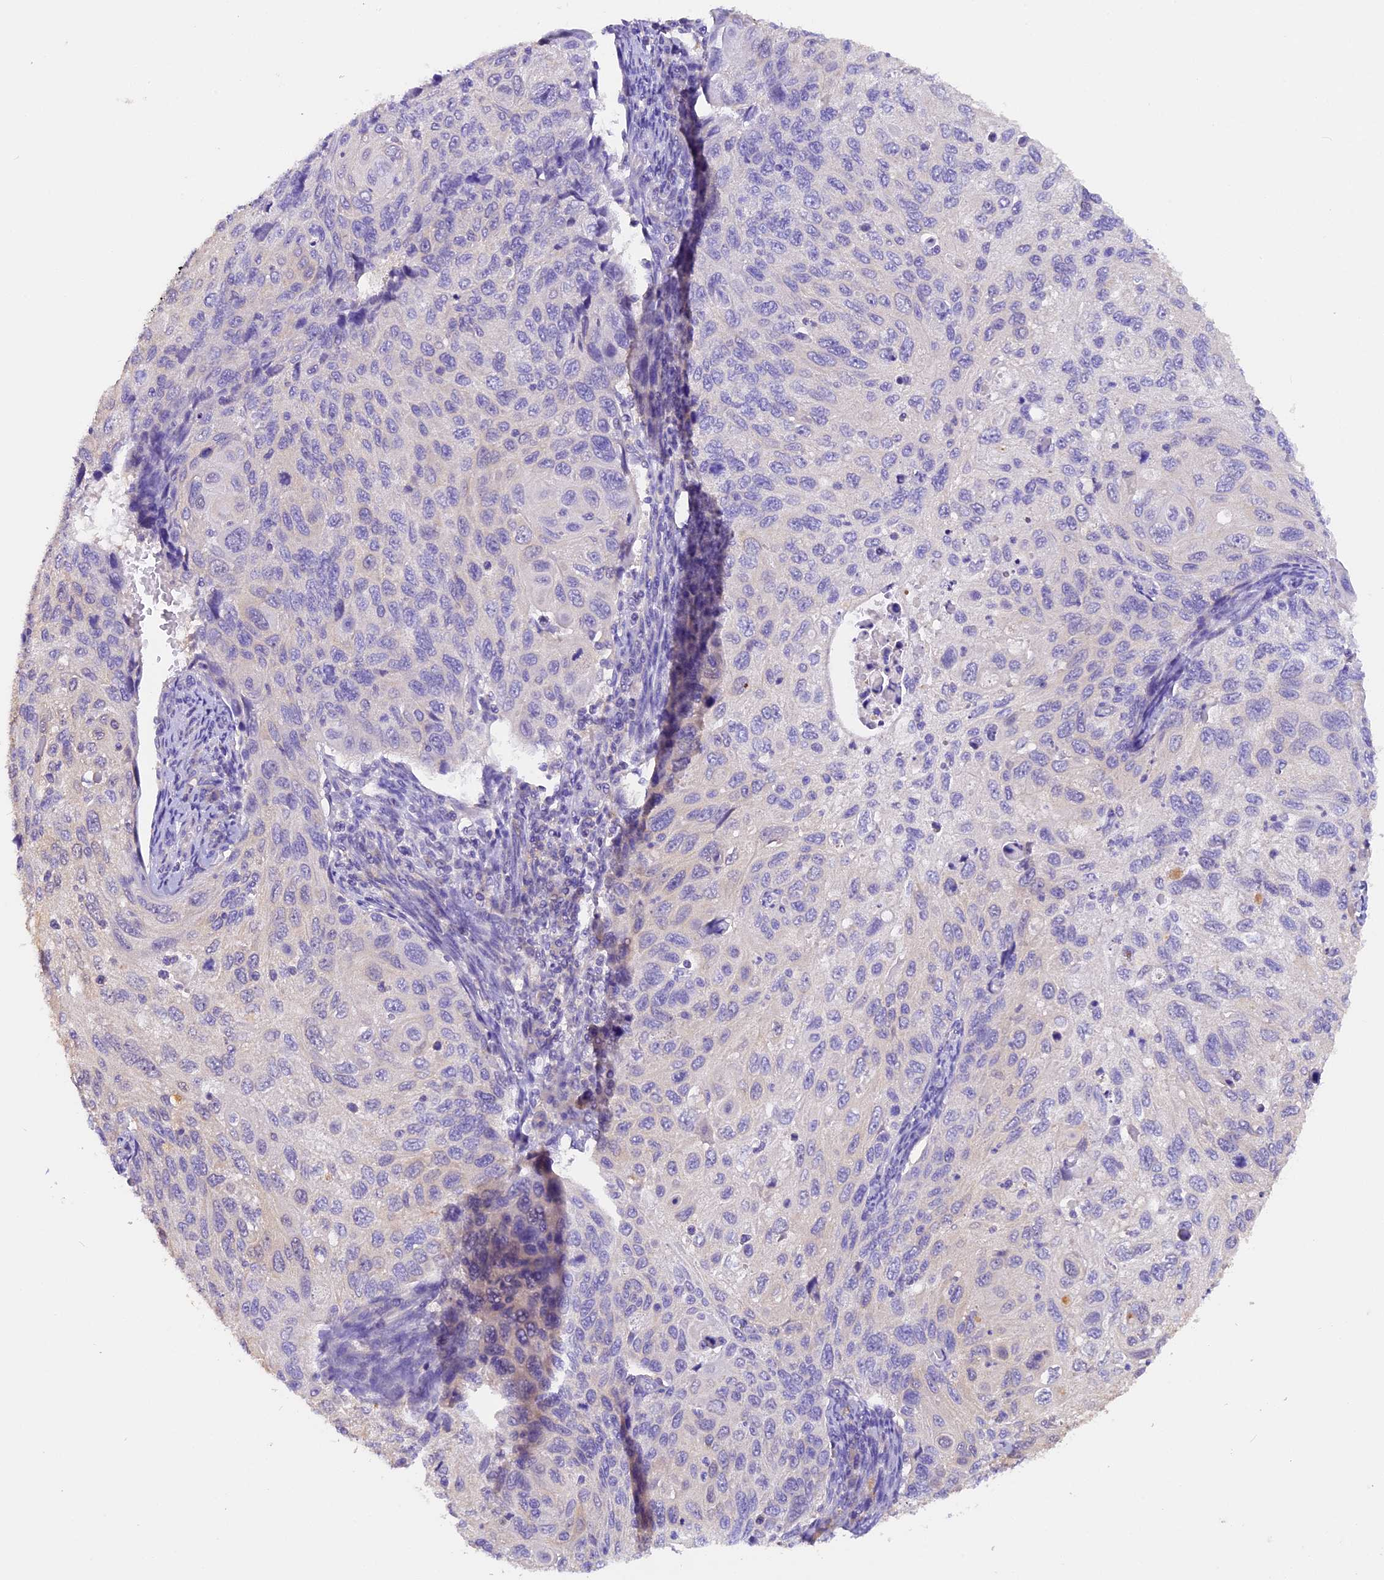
{"staining": {"intensity": "negative", "quantity": "none", "location": "none"}, "tissue": "cervical cancer", "cell_type": "Tumor cells", "image_type": "cancer", "snomed": [{"axis": "morphology", "description": "Squamous cell carcinoma, NOS"}, {"axis": "topography", "description": "Cervix"}], "caption": "Immunohistochemical staining of squamous cell carcinoma (cervical) reveals no significant expression in tumor cells.", "gene": "AP3B2", "patient": {"sex": "female", "age": 70}}